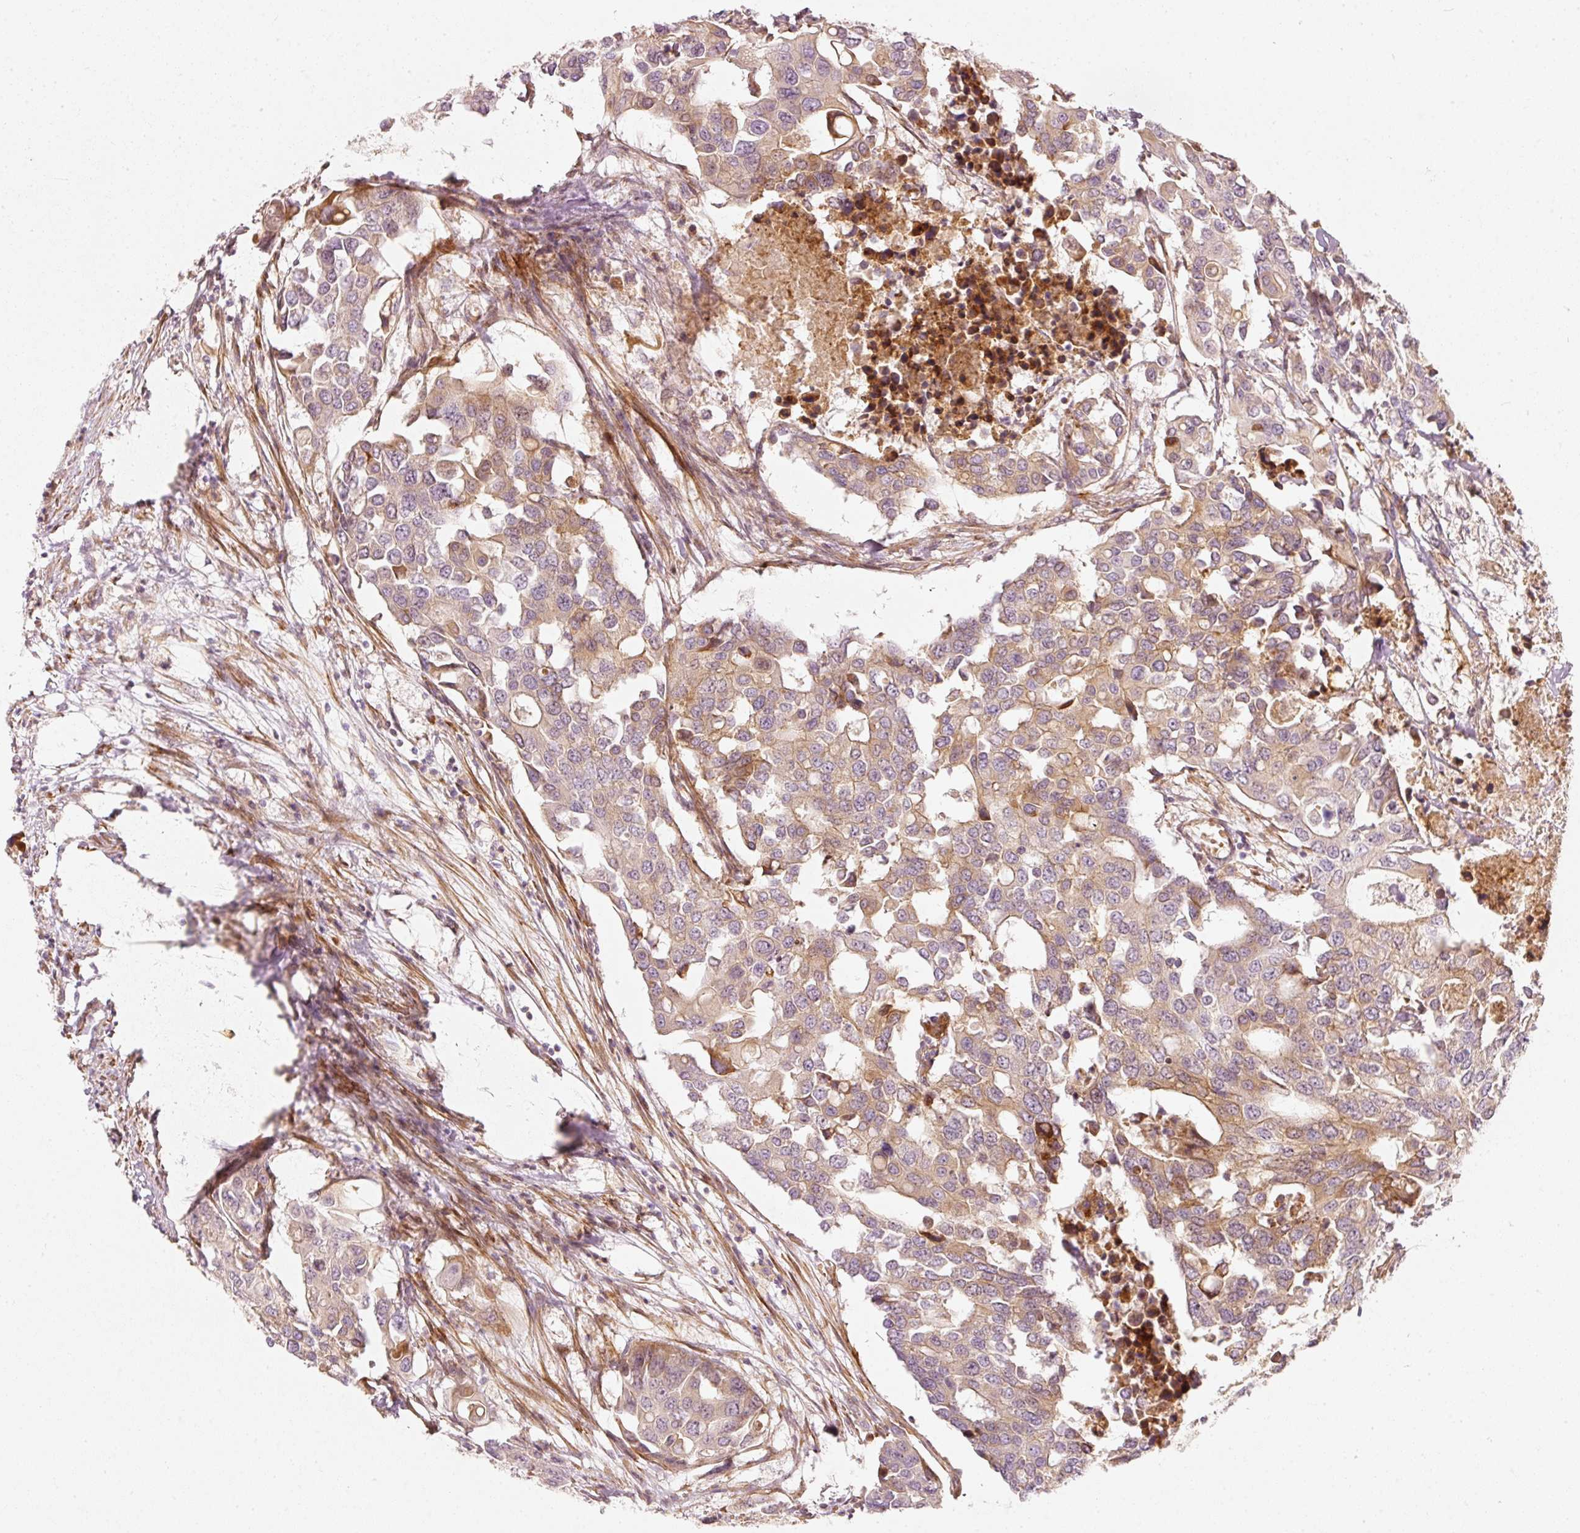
{"staining": {"intensity": "moderate", "quantity": "25%-75%", "location": "cytoplasmic/membranous"}, "tissue": "colorectal cancer", "cell_type": "Tumor cells", "image_type": "cancer", "snomed": [{"axis": "morphology", "description": "Adenocarcinoma, NOS"}, {"axis": "topography", "description": "Colon"}], "caption": "Approximately 25%-75% of tumor cells in human colorectal adenocarcinoma demonstrate moderate cytoplasmic/membranous protein positivity as visualized by brown immunohistochemical staining.", "gene": "KCNQ1", "patient": {"sex": "male", "age": 77}}